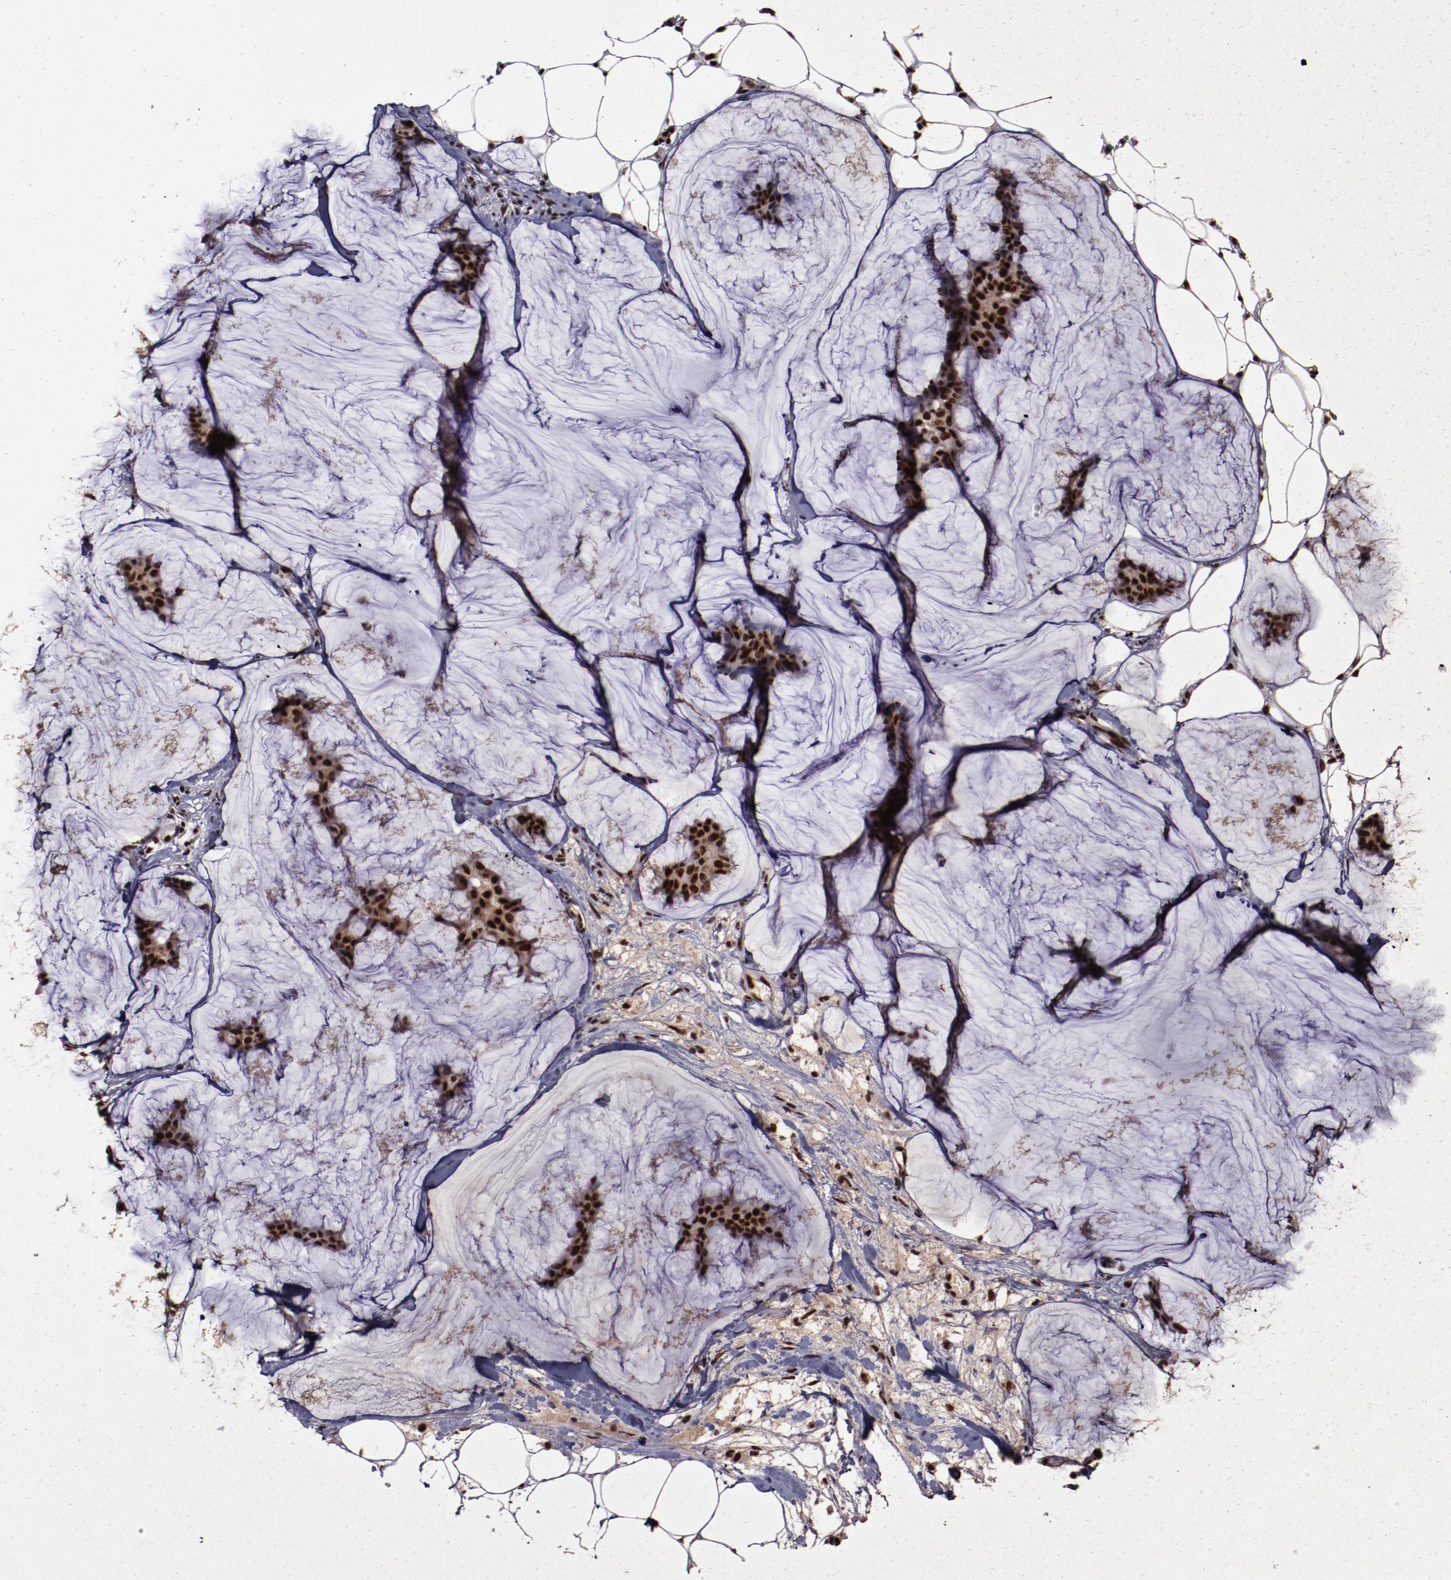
{"staining": {"intensity": "strong", "quantity": ">75%", "location": "nuclear"}, "tissue": "breast cancer", "cell_type": "Tumor cells", "image_type": "cancer", "snomed": [{"axis": "morphology", "description": "Duct carcinoma"}, {"axis": "topography", "description": "Breast"}], "caption": "Brown immunohistochemical staining in breast infiltrating ductal carcinoma exhibits strong nuclear staining in about >75% of tumor cells.", "gene": "ERH", "patient": {"sex": "female", "age": 93}}